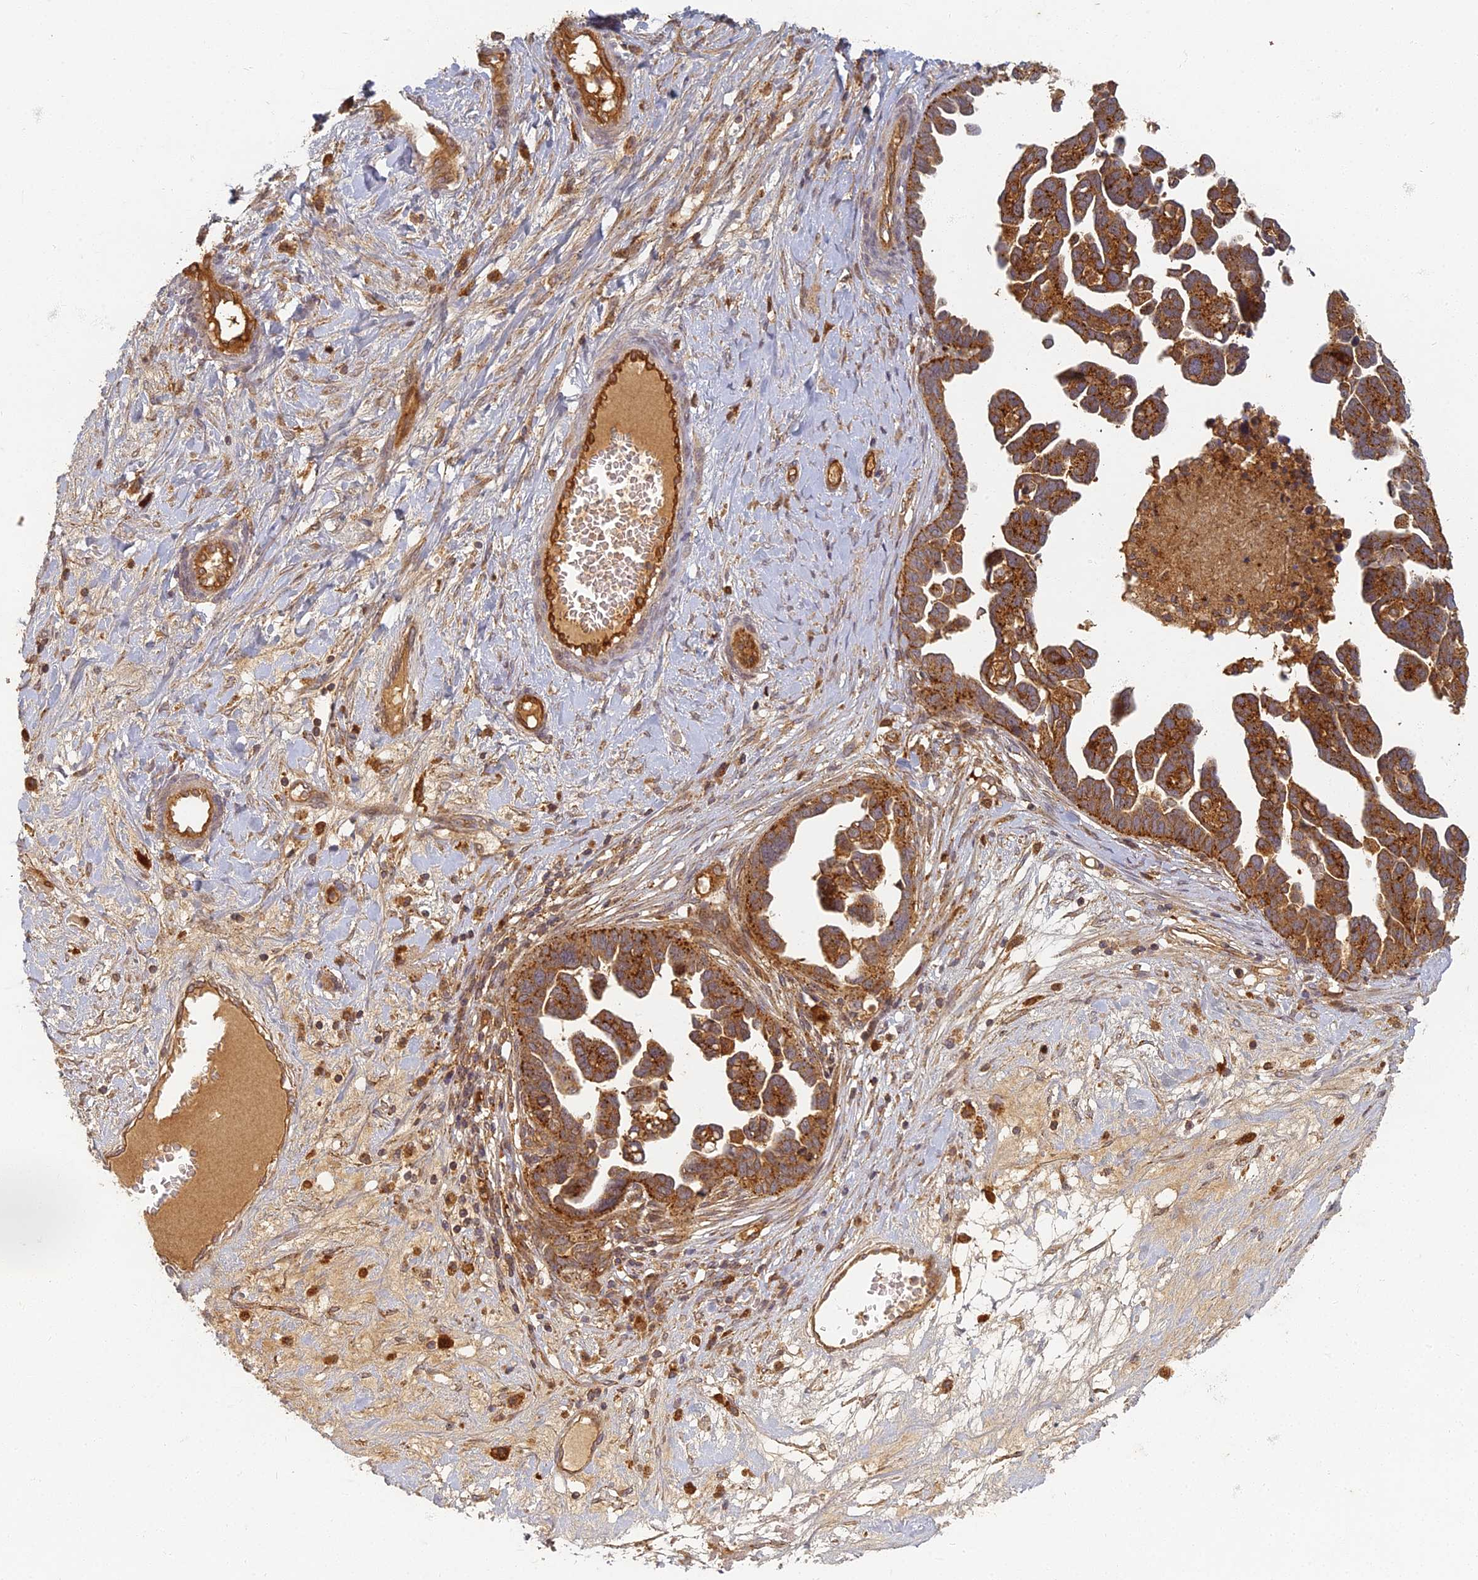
{"staining": {"intensity": "strong", "quantity": ">75%", "location": "cytoplasmic/membranous"}, "tissue": "ovarian cancer", "cell_type": "Tumor cells", "image_type": "cancer", "snomed": [{"axis": "morphology", "description": "Cystadenocarcinoma, serous, NOS"}, {"axis": "topography", "description": "Ovary"}], "caption": "Immunohistochemistry image of human ovarian serous cystadenocarcinoma stained for a protein (brown), which exhibits high levels of strong cytoplasmic/membranous expression in about >75% of tumor cells.", "gene": "INO80D", "patient": {"sex": "female", "age": 54}}